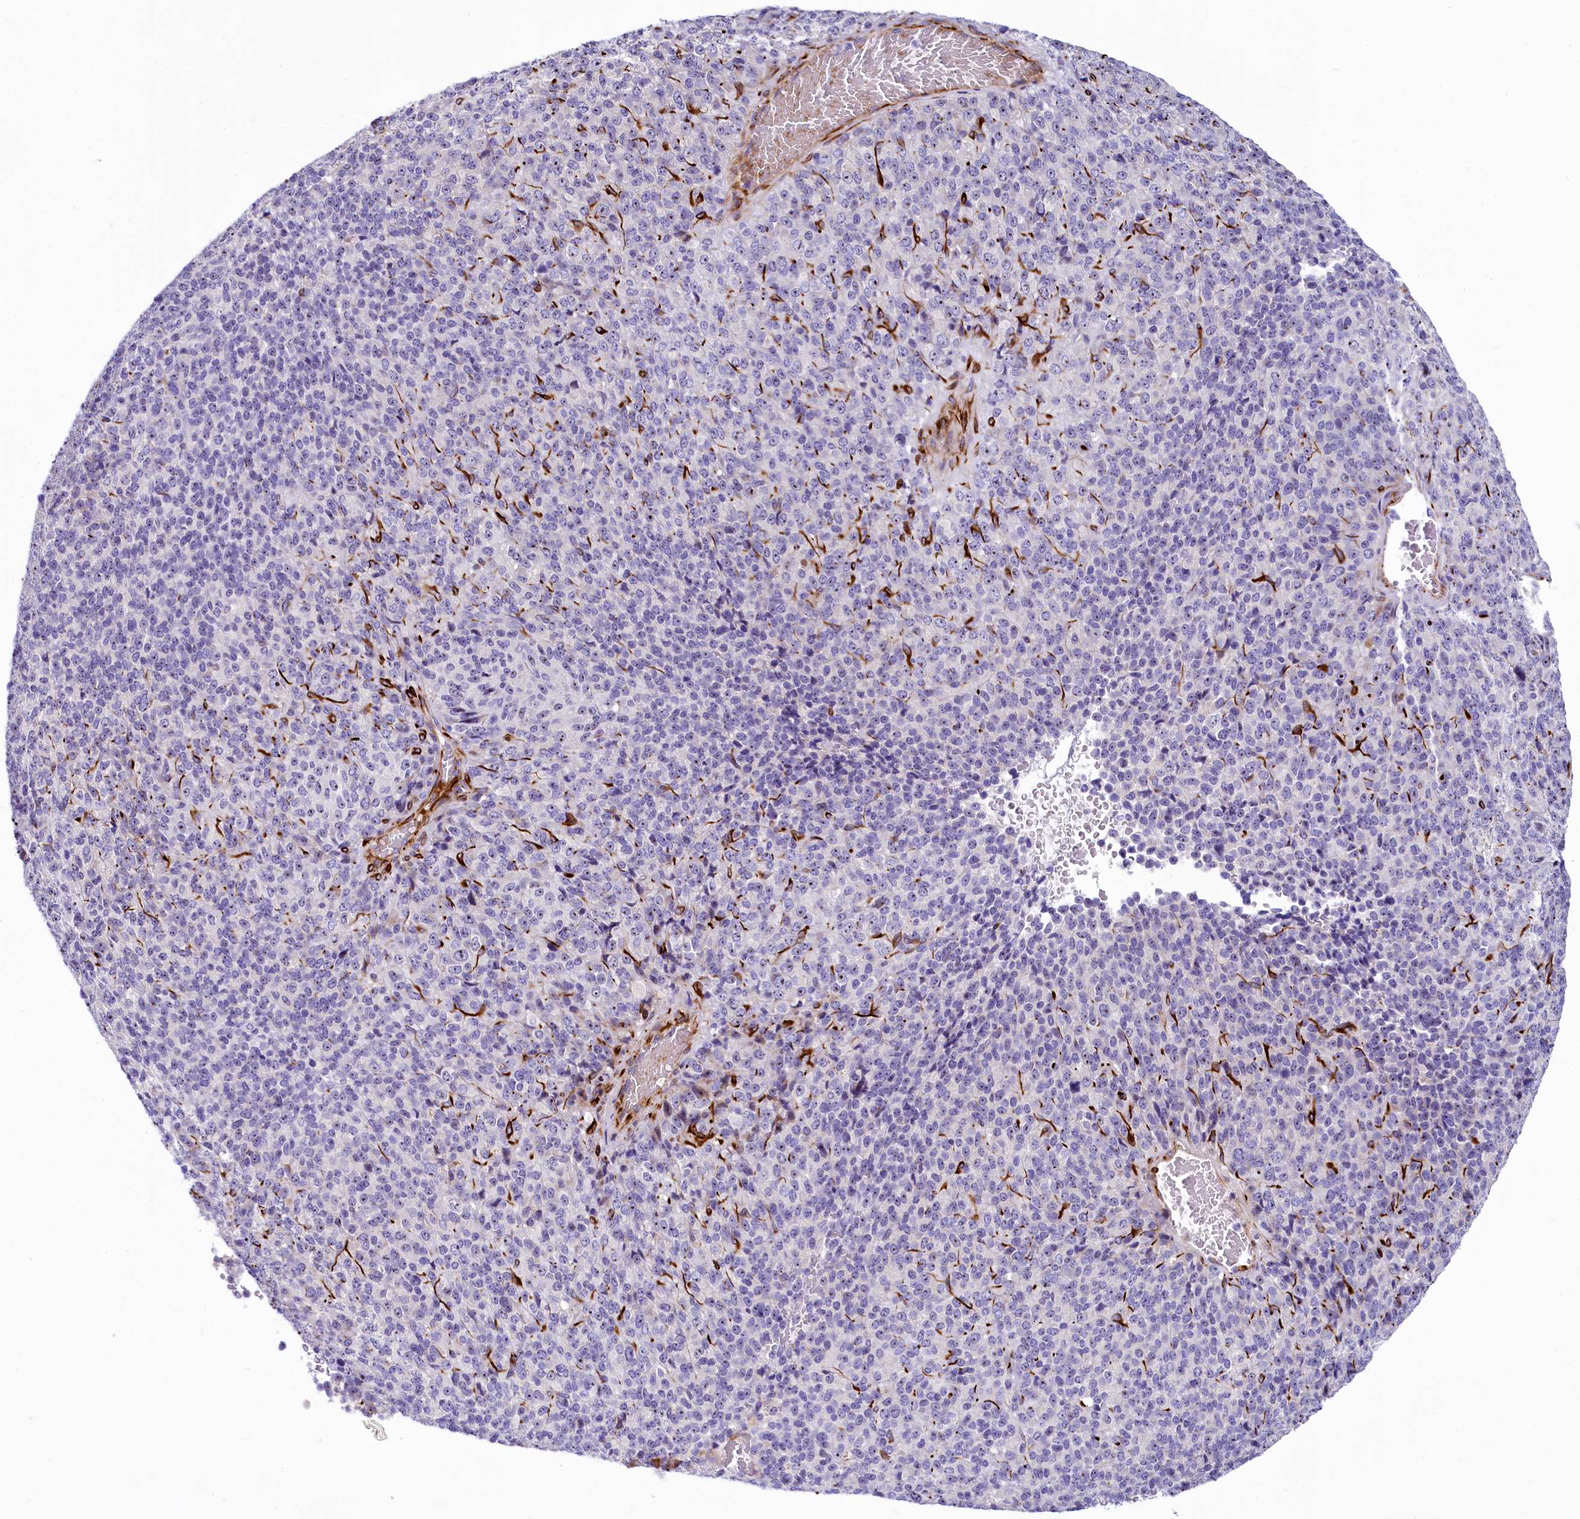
{"staining": {"intensity": "negative", "quantity": "none", "location": "none"}, "tissue": "melanoma", "cell_type": "Tumor cells", "image_type": "cancer", "snomed": [{"axis": "morphology", "description": "Malignant melanoma, Metastatic site"}, {"axis": "topography", "description": "Brain"}], "caption": "This is an immunohistochemistry micrograph of malignant melanoma (metastatic site). There is no positivity in tumor cells.", "gene": "SH3TC2", "patient": {"sex": "female", "age": 56}}